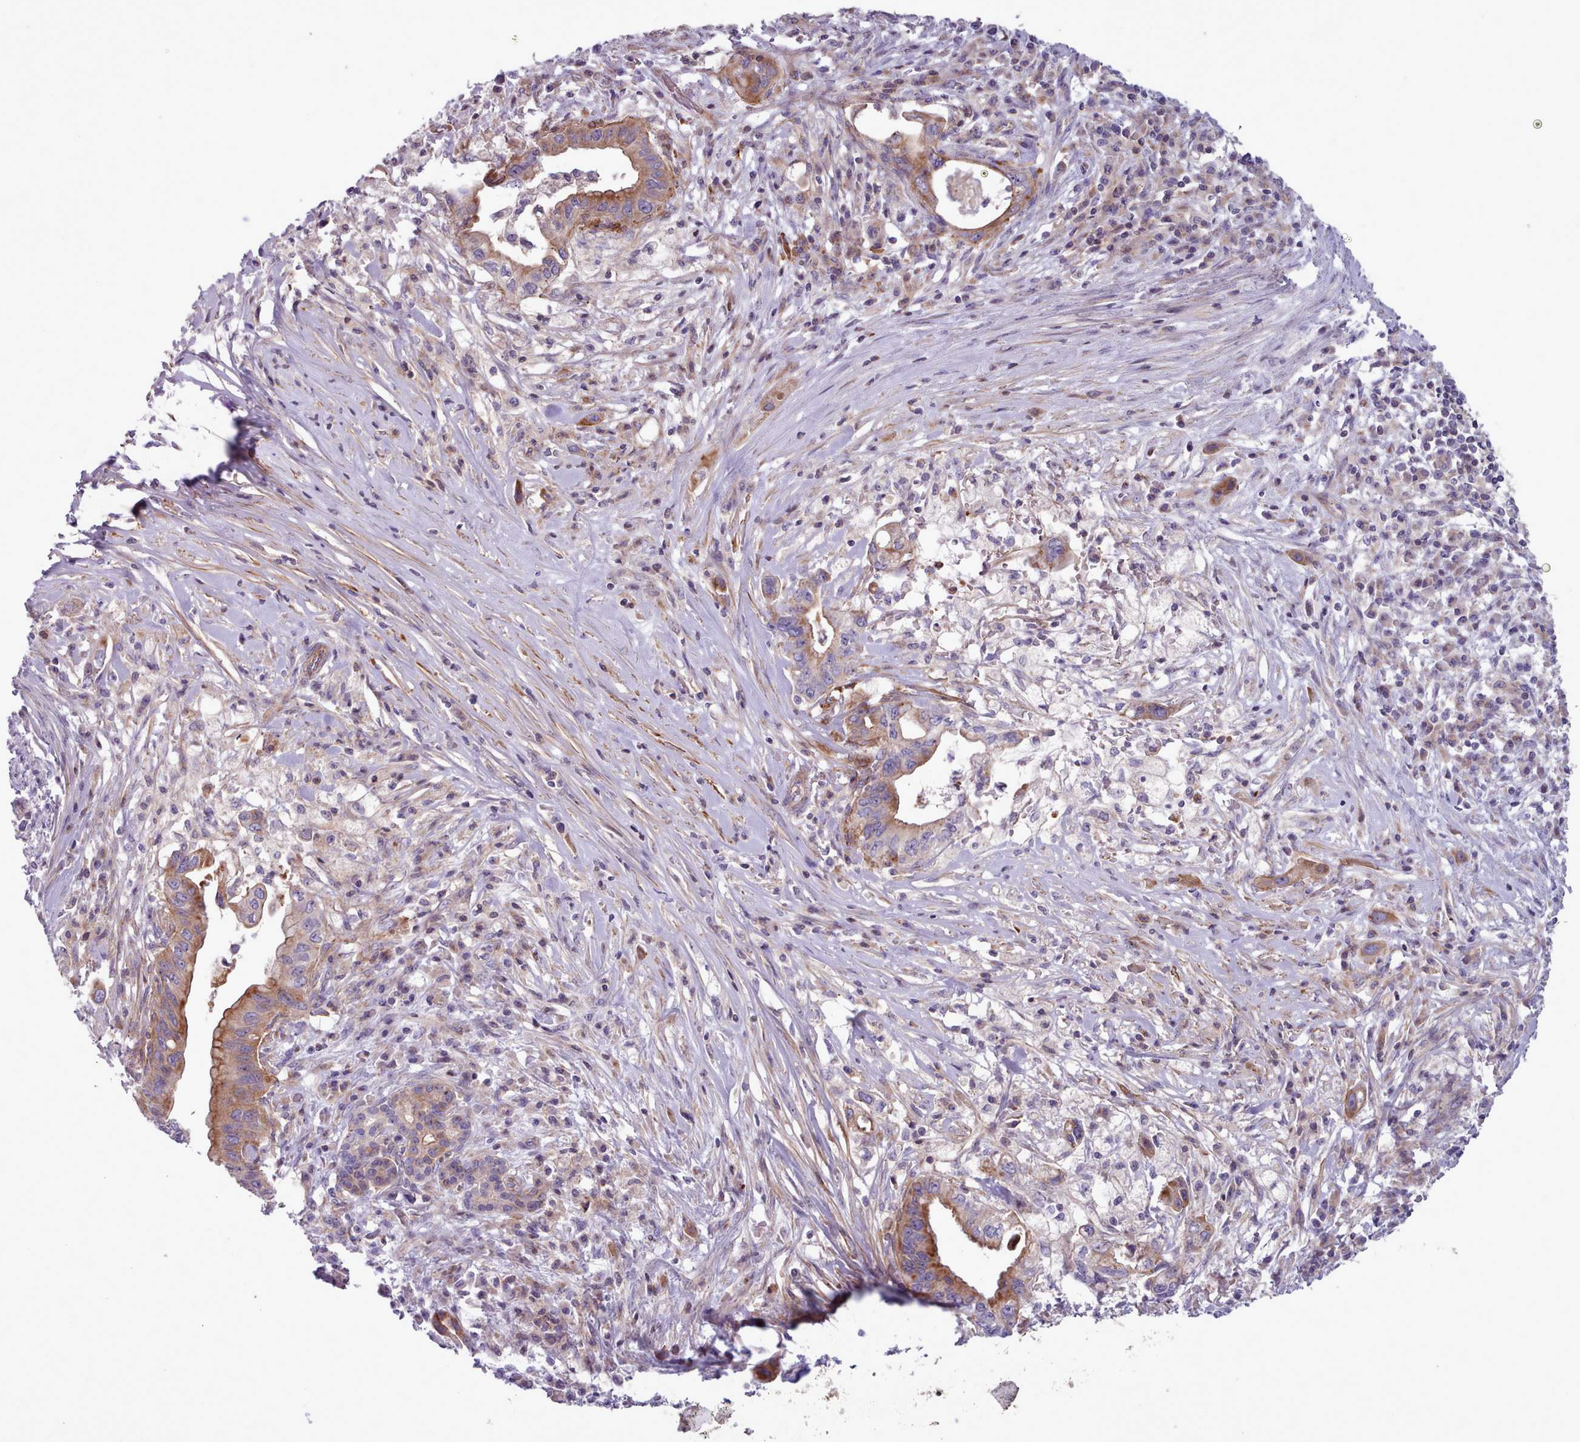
{"staining": {"intensity": "moderate", "quantity": ">75%", "location": "cytoplasmic/membranous"}, "tissue": "pancreatic cancer", "cell_type": "Tumor cells", "image_type": "cancer", "snomed": [{"axis": "morphology", "description": "Adenocarcinoma, NOS"}, {"axis": "topography", "description": "Pancreas"}], "caption": "Tumor cells demonstrate moderate cytoplasmic/membranous positivity in approximately >75% of cells in adenocarcinoma (pancreatic).", "gene": "TENT4B", "patient": {"sex": "female", "age": 73}}